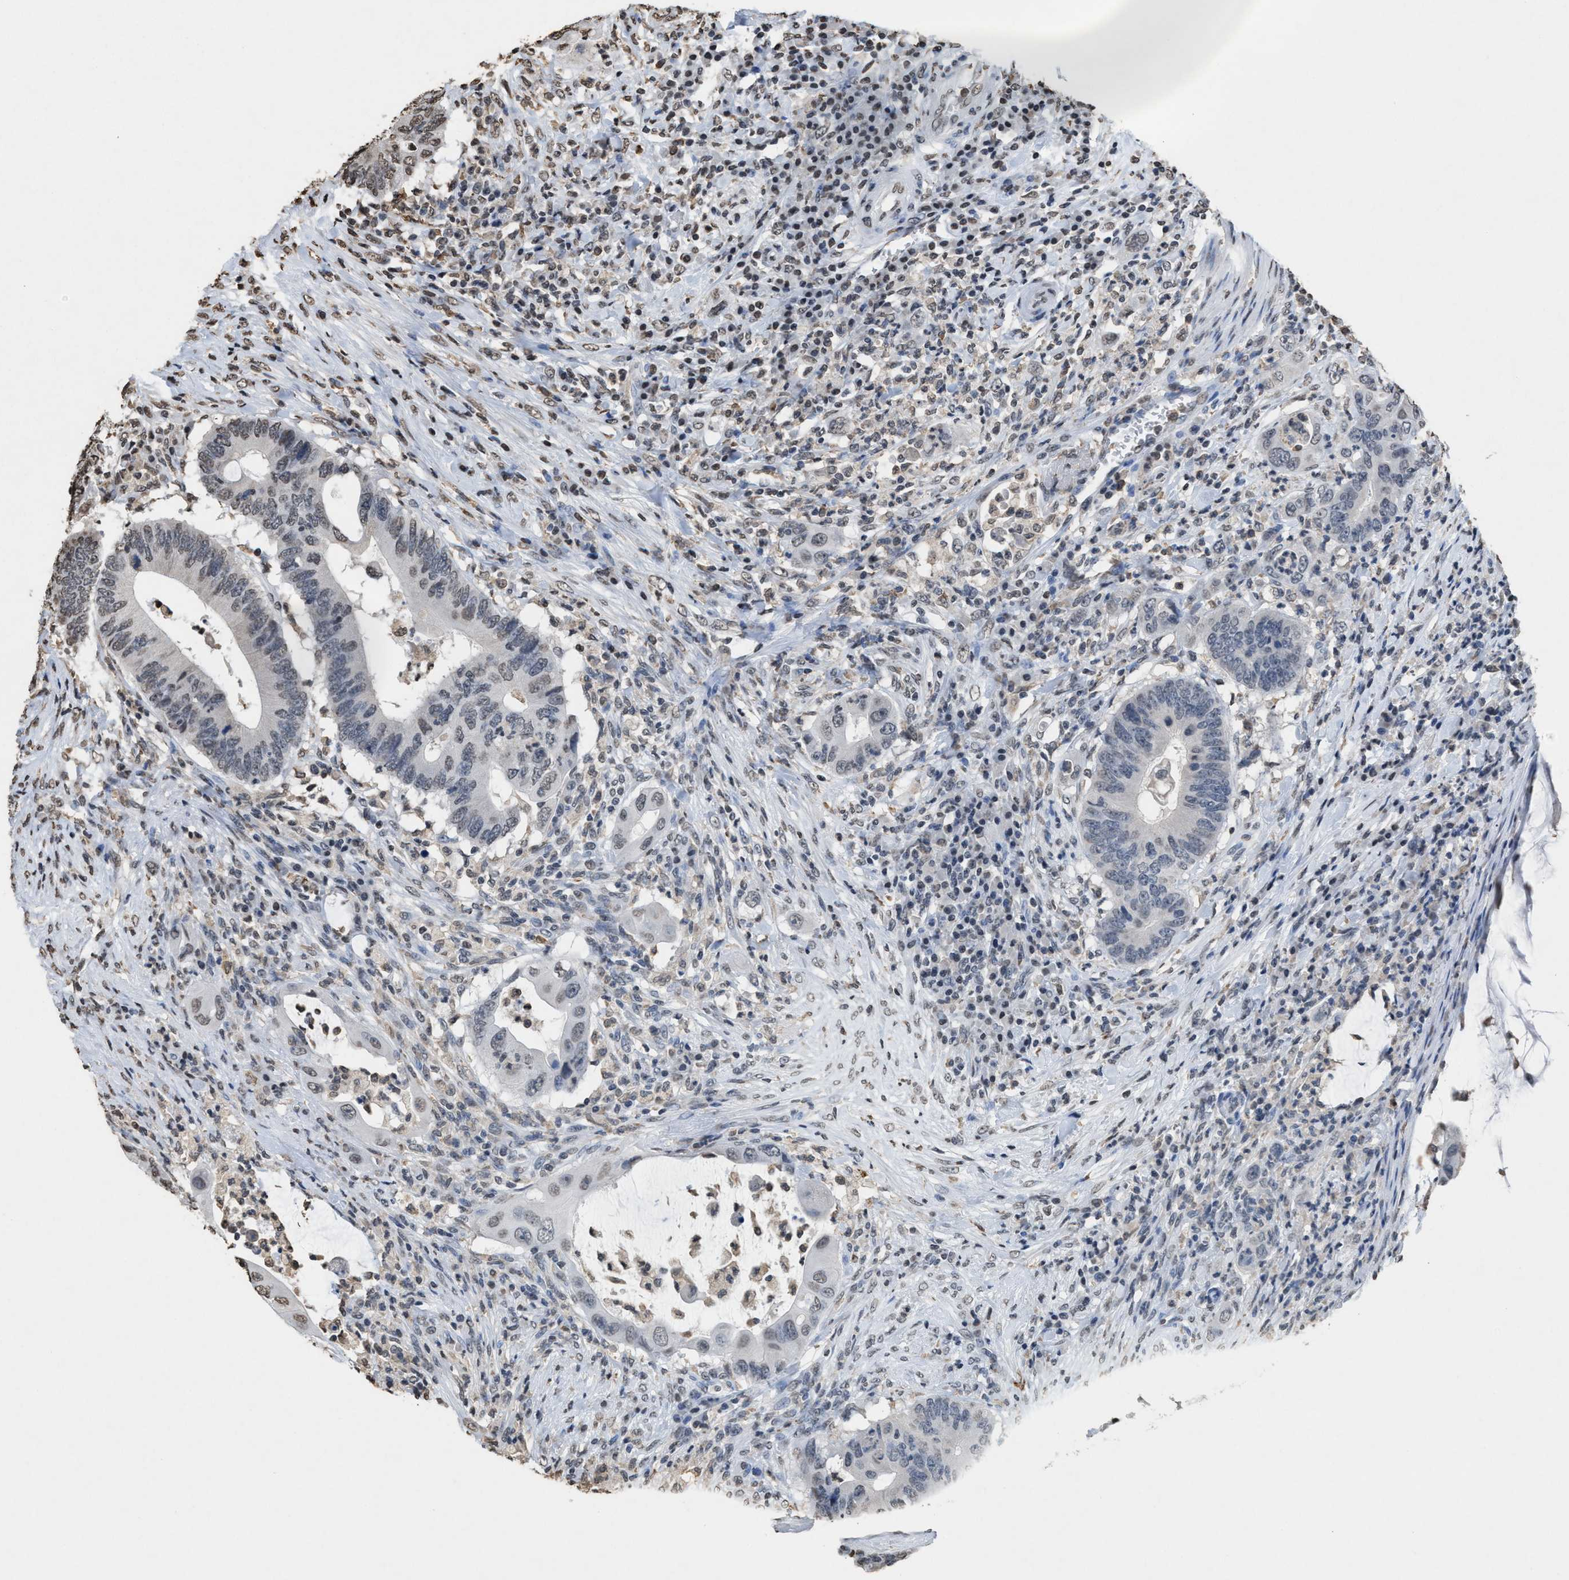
{"staining": {"intensity": "weak", "quantity": "<25%", "location": "nuclear"}, "tissue": "colorectal cancer", "cell_type": "Tumor cells", "image_type": "cancer", "snomed": [{"axis": "morphology", "description": "Adenocarcinoma, NOS"}, {"axis": "topography", "description": "Colon"}], "caption": "Tumor cells show no significant protein positivity in colorectal cancer. Nuclei are stained in blue.", "gene": "NUP88", "patient": {"sex": "male", "age": 71}}